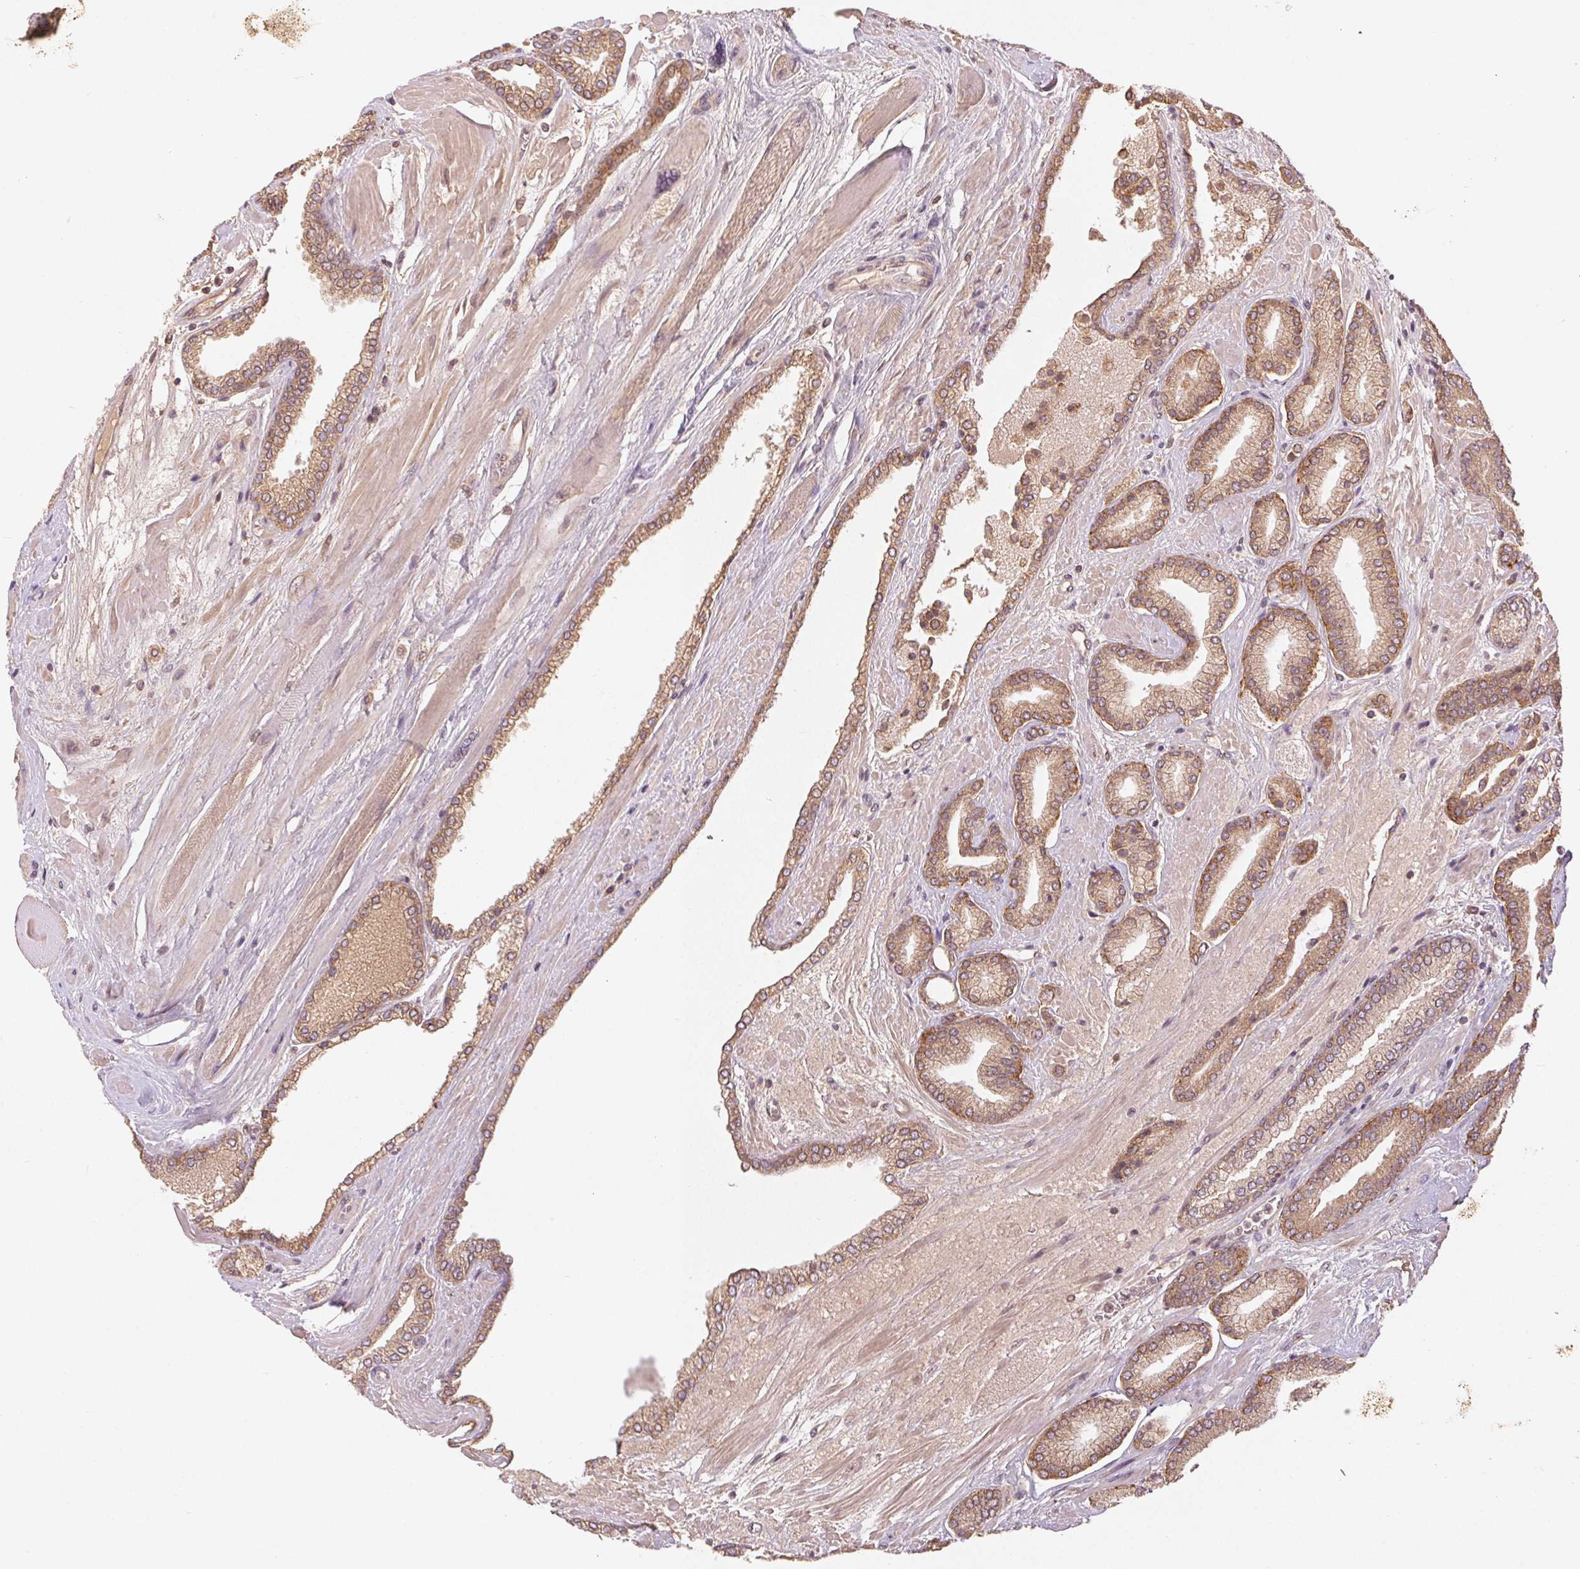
{"staining": {"intensity": "weak", "quantity": ">75%", "location": "cytoplasmic/membranous"}, "tissue": "prostate cancer", "cell_type": "Tumor cells", "image_type": "cancer", "snomed": [{"axis": "morphology", "description": "Adenocarcinoma, High grade"}, {"axis": "topography", "description": "Prostate"}], "caption": "A brown stain labels weak cytoplasmic/membranous expression of a protein in human prostate cancer tumor cells.", "gene": "SEZ6L2", "patient": {"sex": "male", "age": 56}}